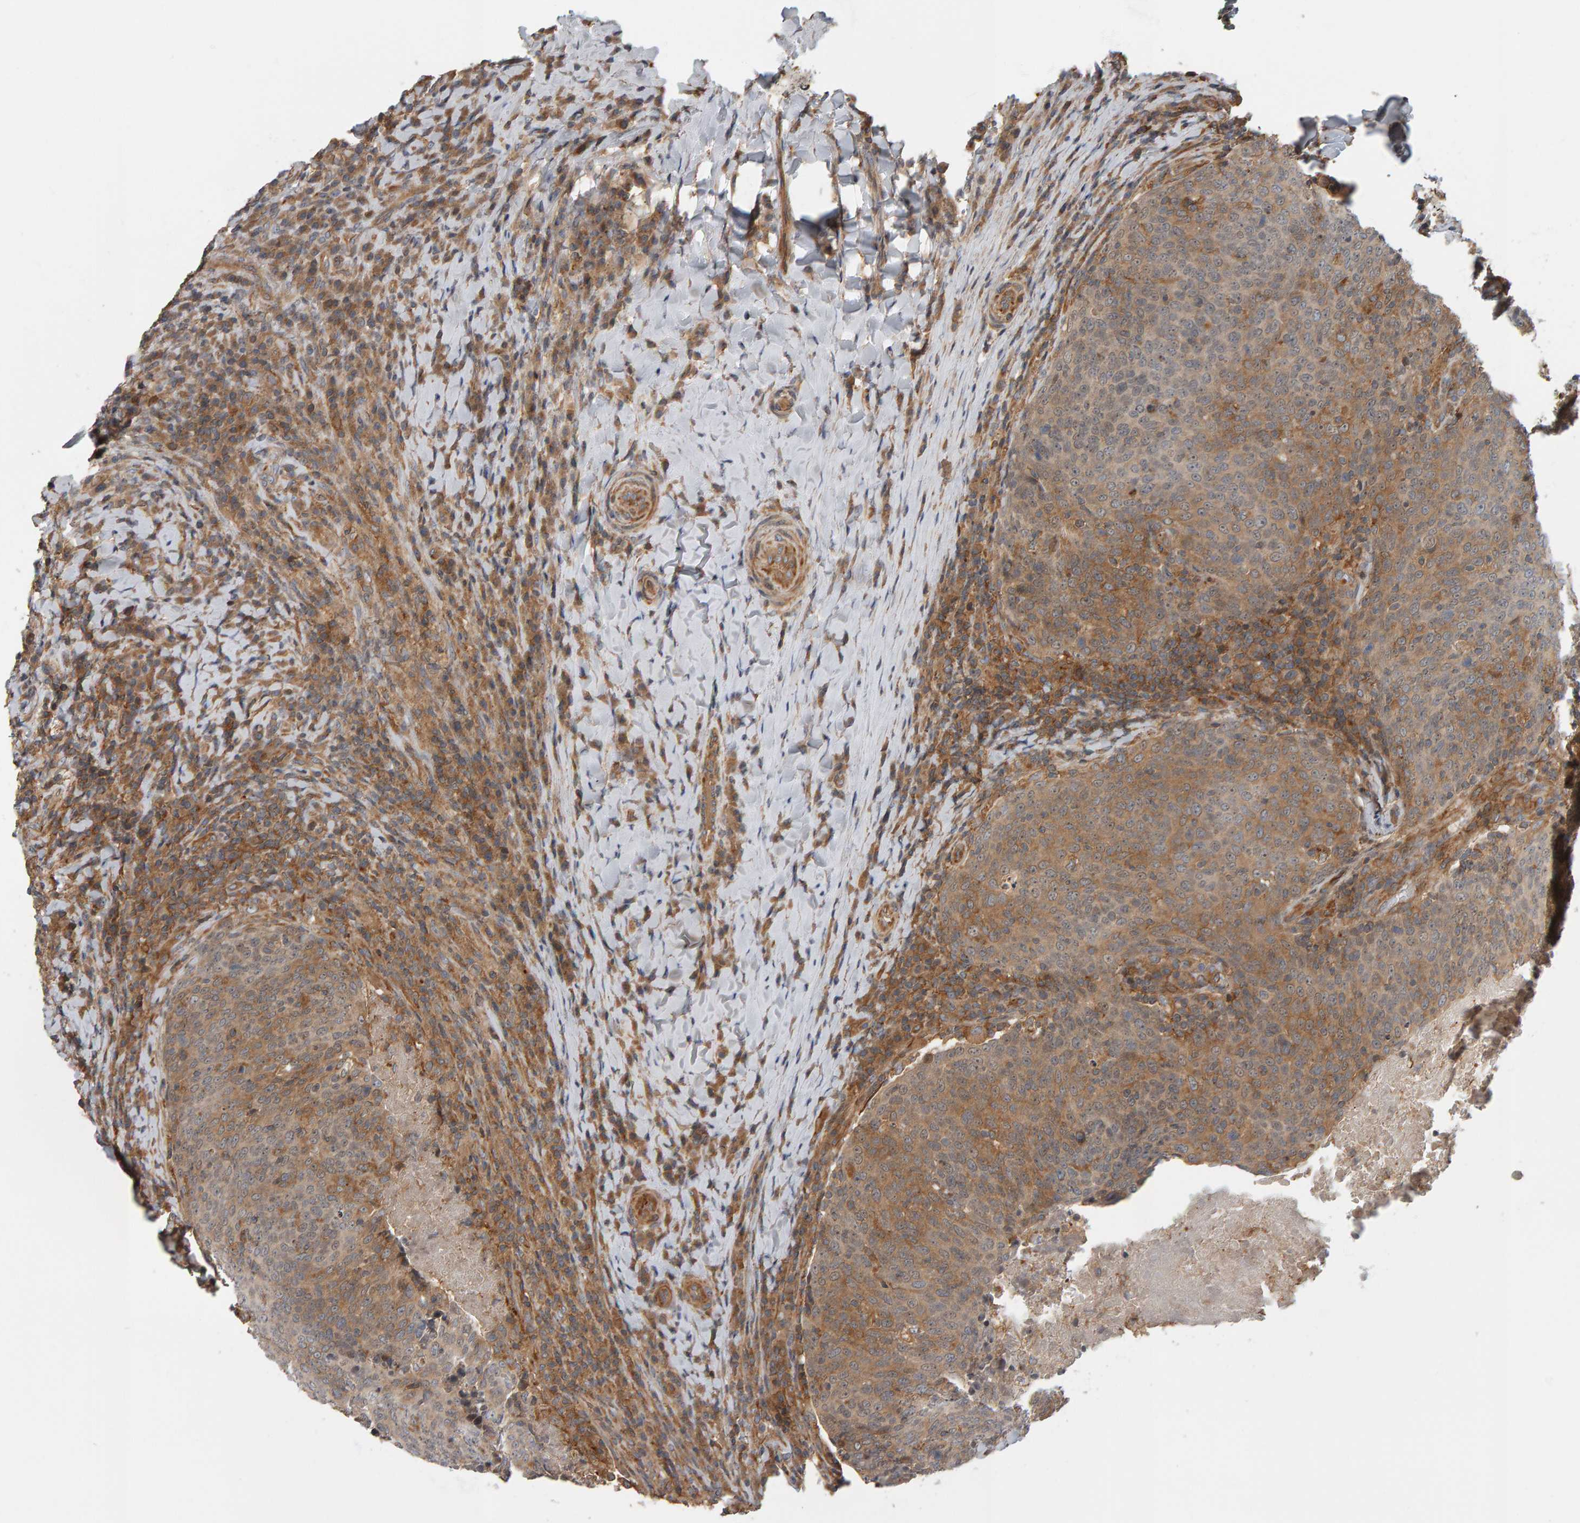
{"staining": {"intensity": "moderate", "quantity": ">75%", "location": "cytoplasmic/membranous"}, "tissue": "head and neck cancer", "cell_type": "Tumor cells", "image_type": "cancer", "snomed": [{"axis": "morphology", "description": "Squamous cell carcinoma, NOS"}, {"axis": "morphology", "description": "Squamous cell carcinoma, metastatic, NOS"}, {"axis": "topography", "description": "Lymph node"}, {"axis": "topography", "description": "Head-Neck"}], "caption": "IHC histopathology image of neoplastic tissue: human squamous cell carcinoma (head and neck) stained using immunohistochemistry demonstrates medium levels of moderate protein expression localized specifically in the cytoplasmic/membranous of tumor cells, appearing as a cytoplasmic/membranous brown color.", "gene": "C9orf72", "patient": {"sex": "male", "age": 62}}